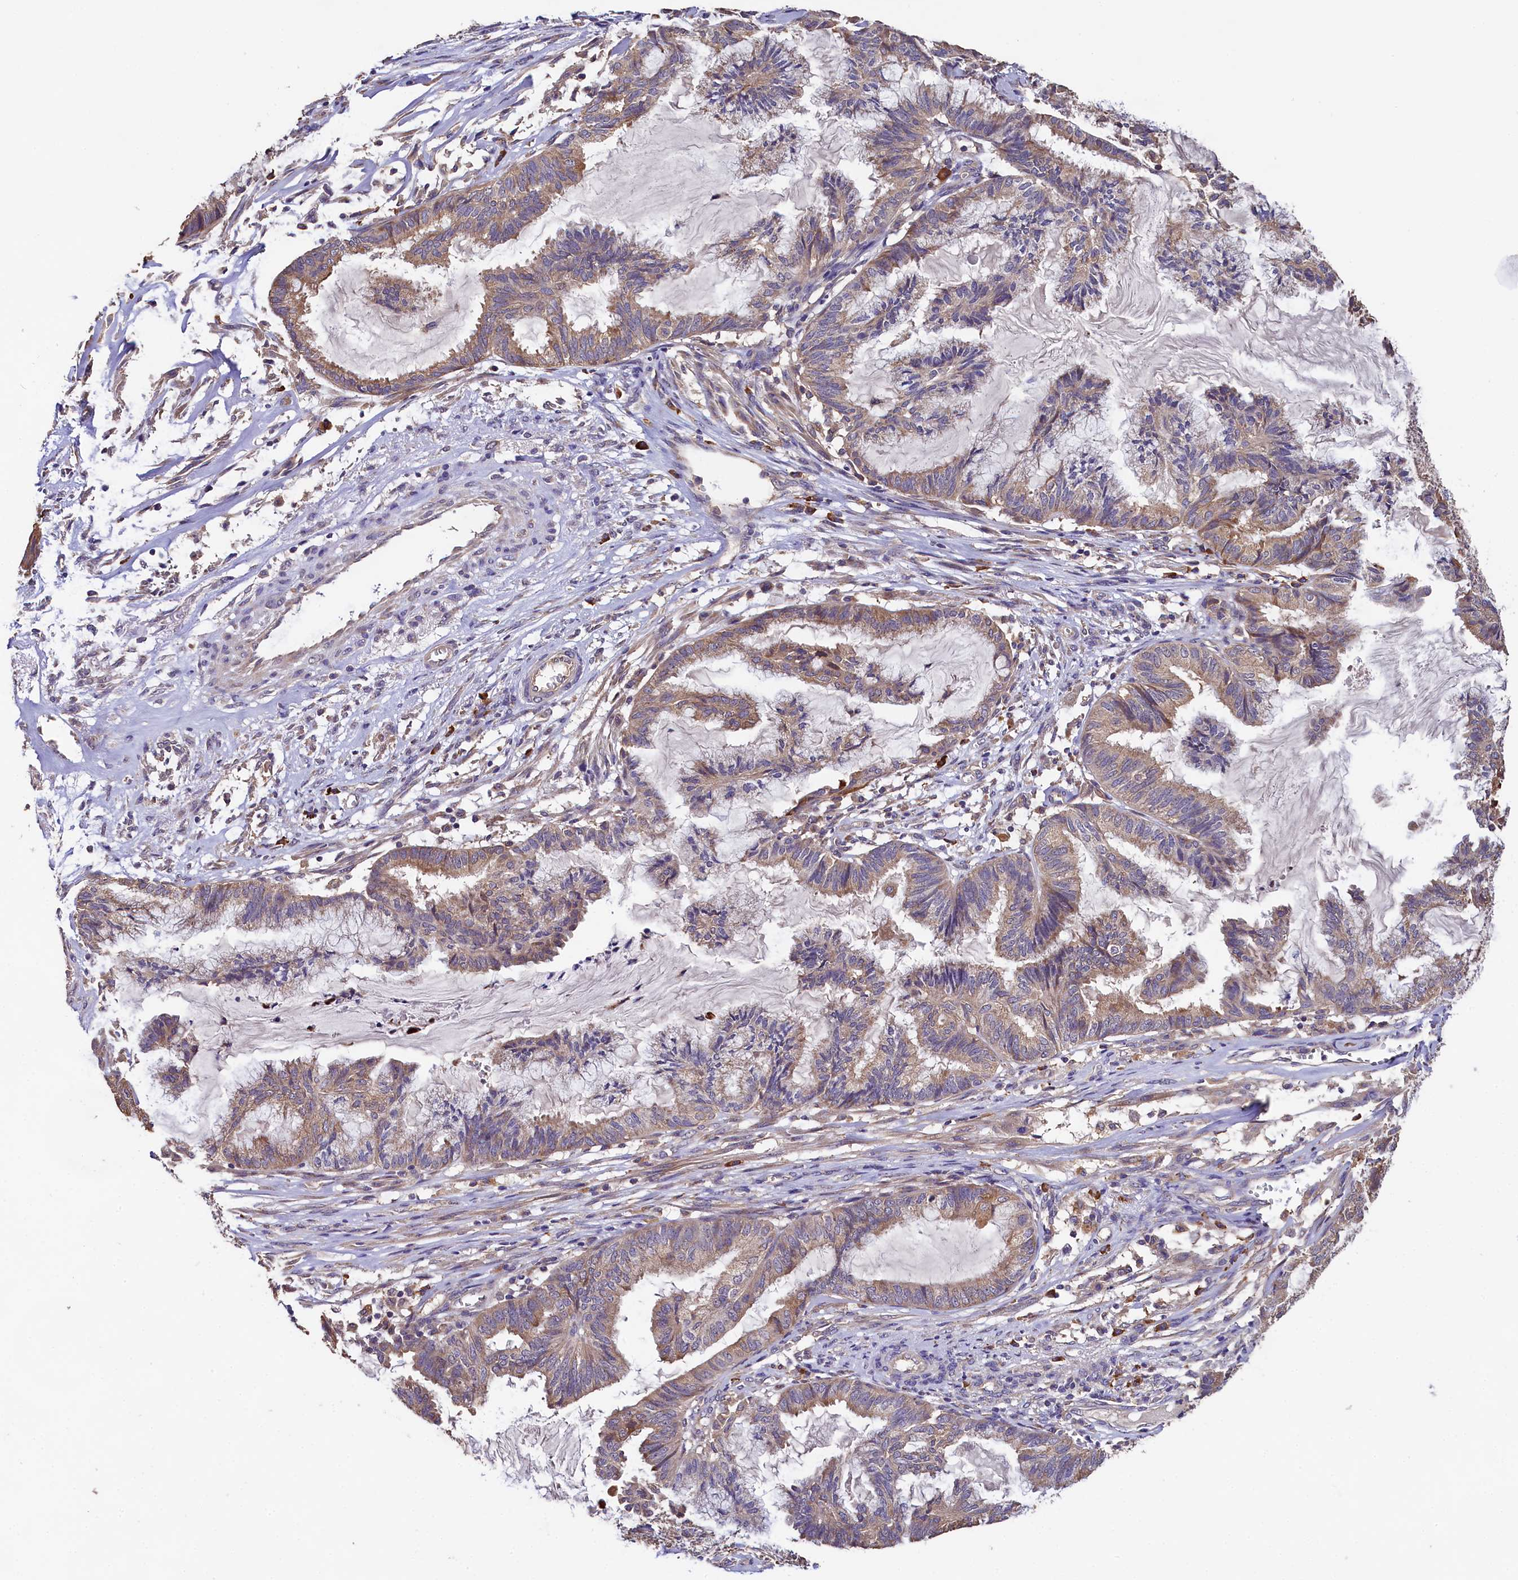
{"staining": {"intensity": "moderate", "quantity": "25%-75%", "location": "cytoplasmic/membranous"}, "tissue": "endometrial cancer", "cell_type": "Tumor cells", "image_type": "cancer", "snomed": [{"axis": "morphology", "description": "Adenocarcinoma, NOS"}, {"axis": "topography", "description": "Endometrium"}], "caption": "Immunohistochemical staining of human adenocarcinoma (endometrial) displays medium levels of moderate cytoplasmic/membranous protein positivity in about 25%-75% of tumor cells.", "gene": "ENKD1", "patient": {"sex": "female", "age": 86}}